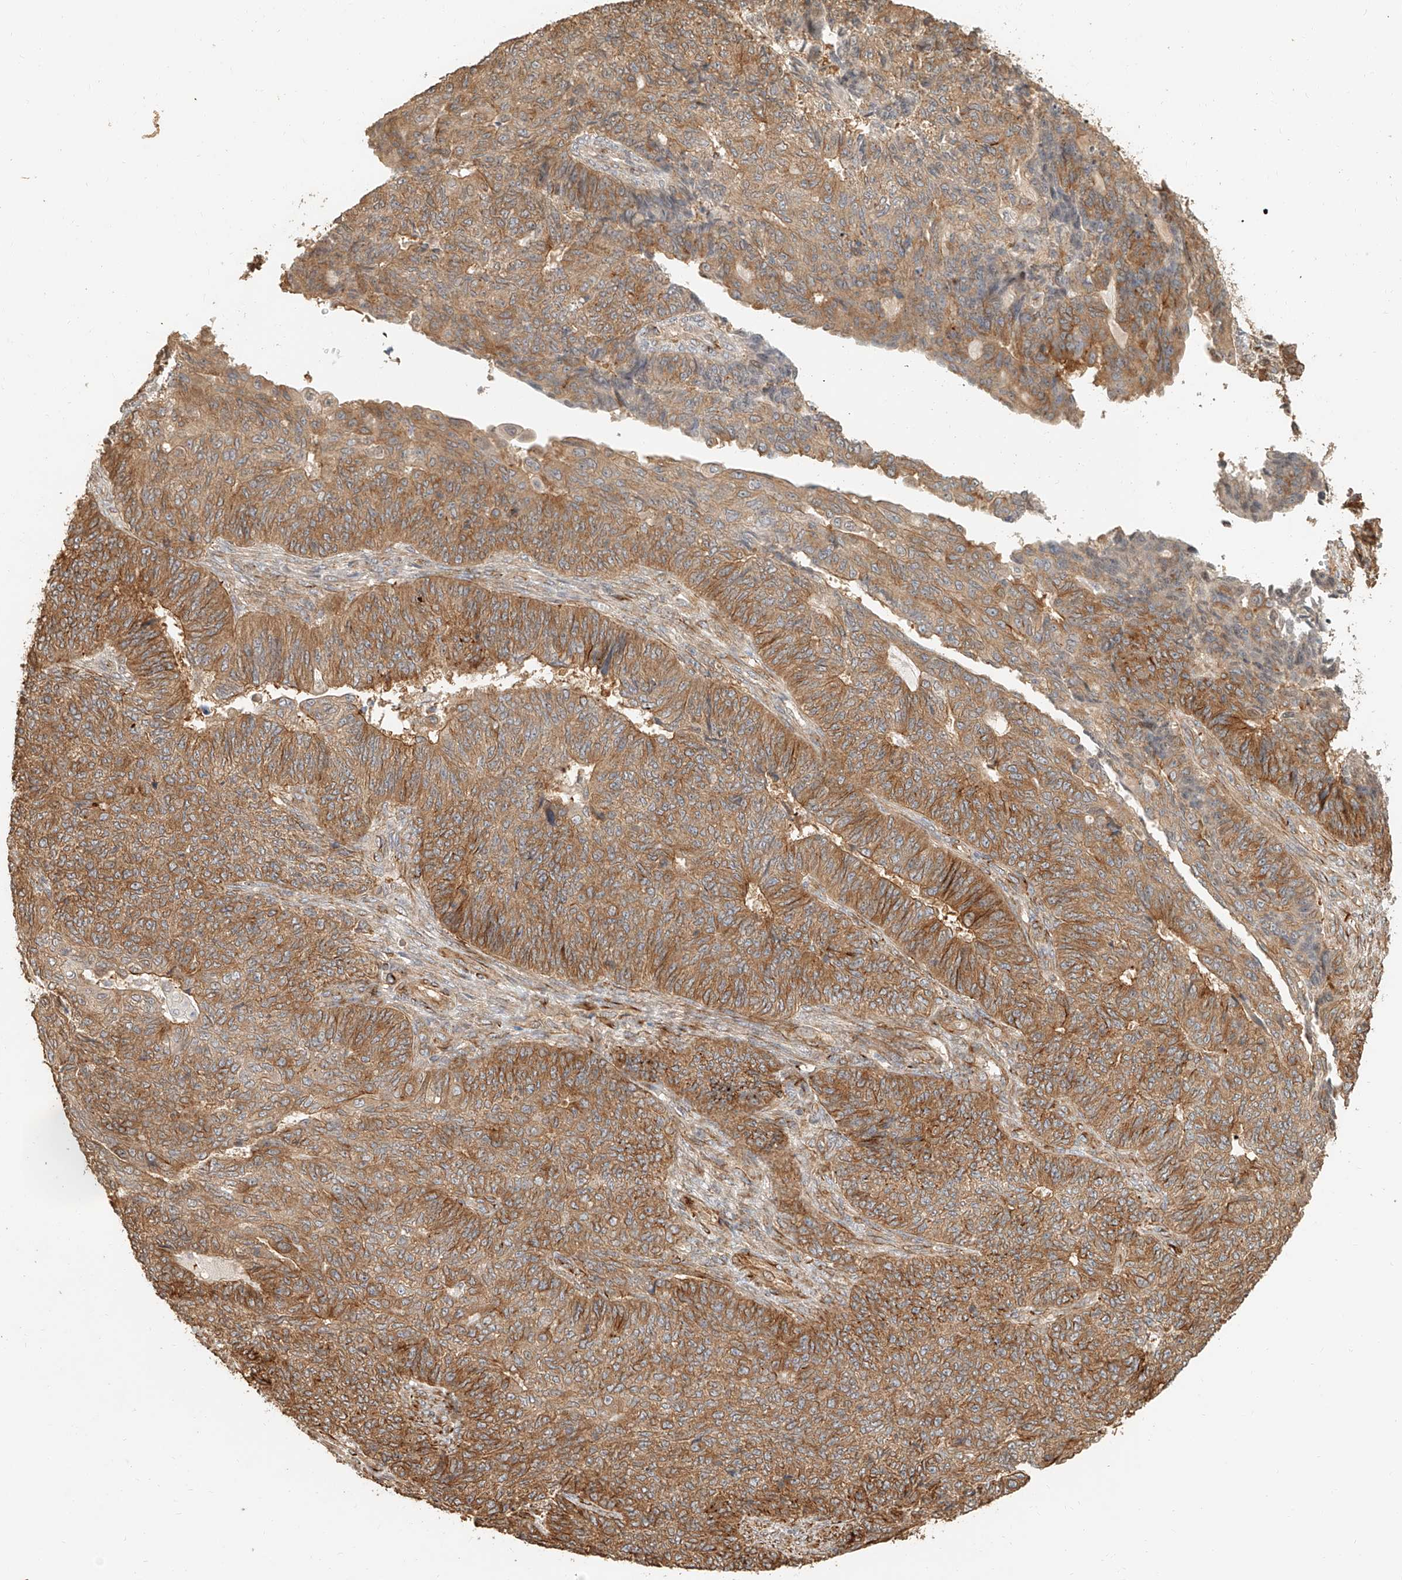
{"staining": {"intensity": "moderate", "quantity": ">75%", "location": "cytoplasmic/membranous"}, "tissue": "endometrial cancer", "cell_type": "Tumor cells", "image_type": "cancer", "snomed": [{"axis": "morphology", "description": "Adenocarcinoma, NOS"}, {"axis": "topography", "description": "Endometrium"}], "caption": "Tumor cells display medium levels of moderate cytoplasmic/membranous staining in about >75% of cells in human endometrial cancer (adenocarcinoma).", "gene": "NAP1L1", "patient": {"sex": "female", "age": 32}}